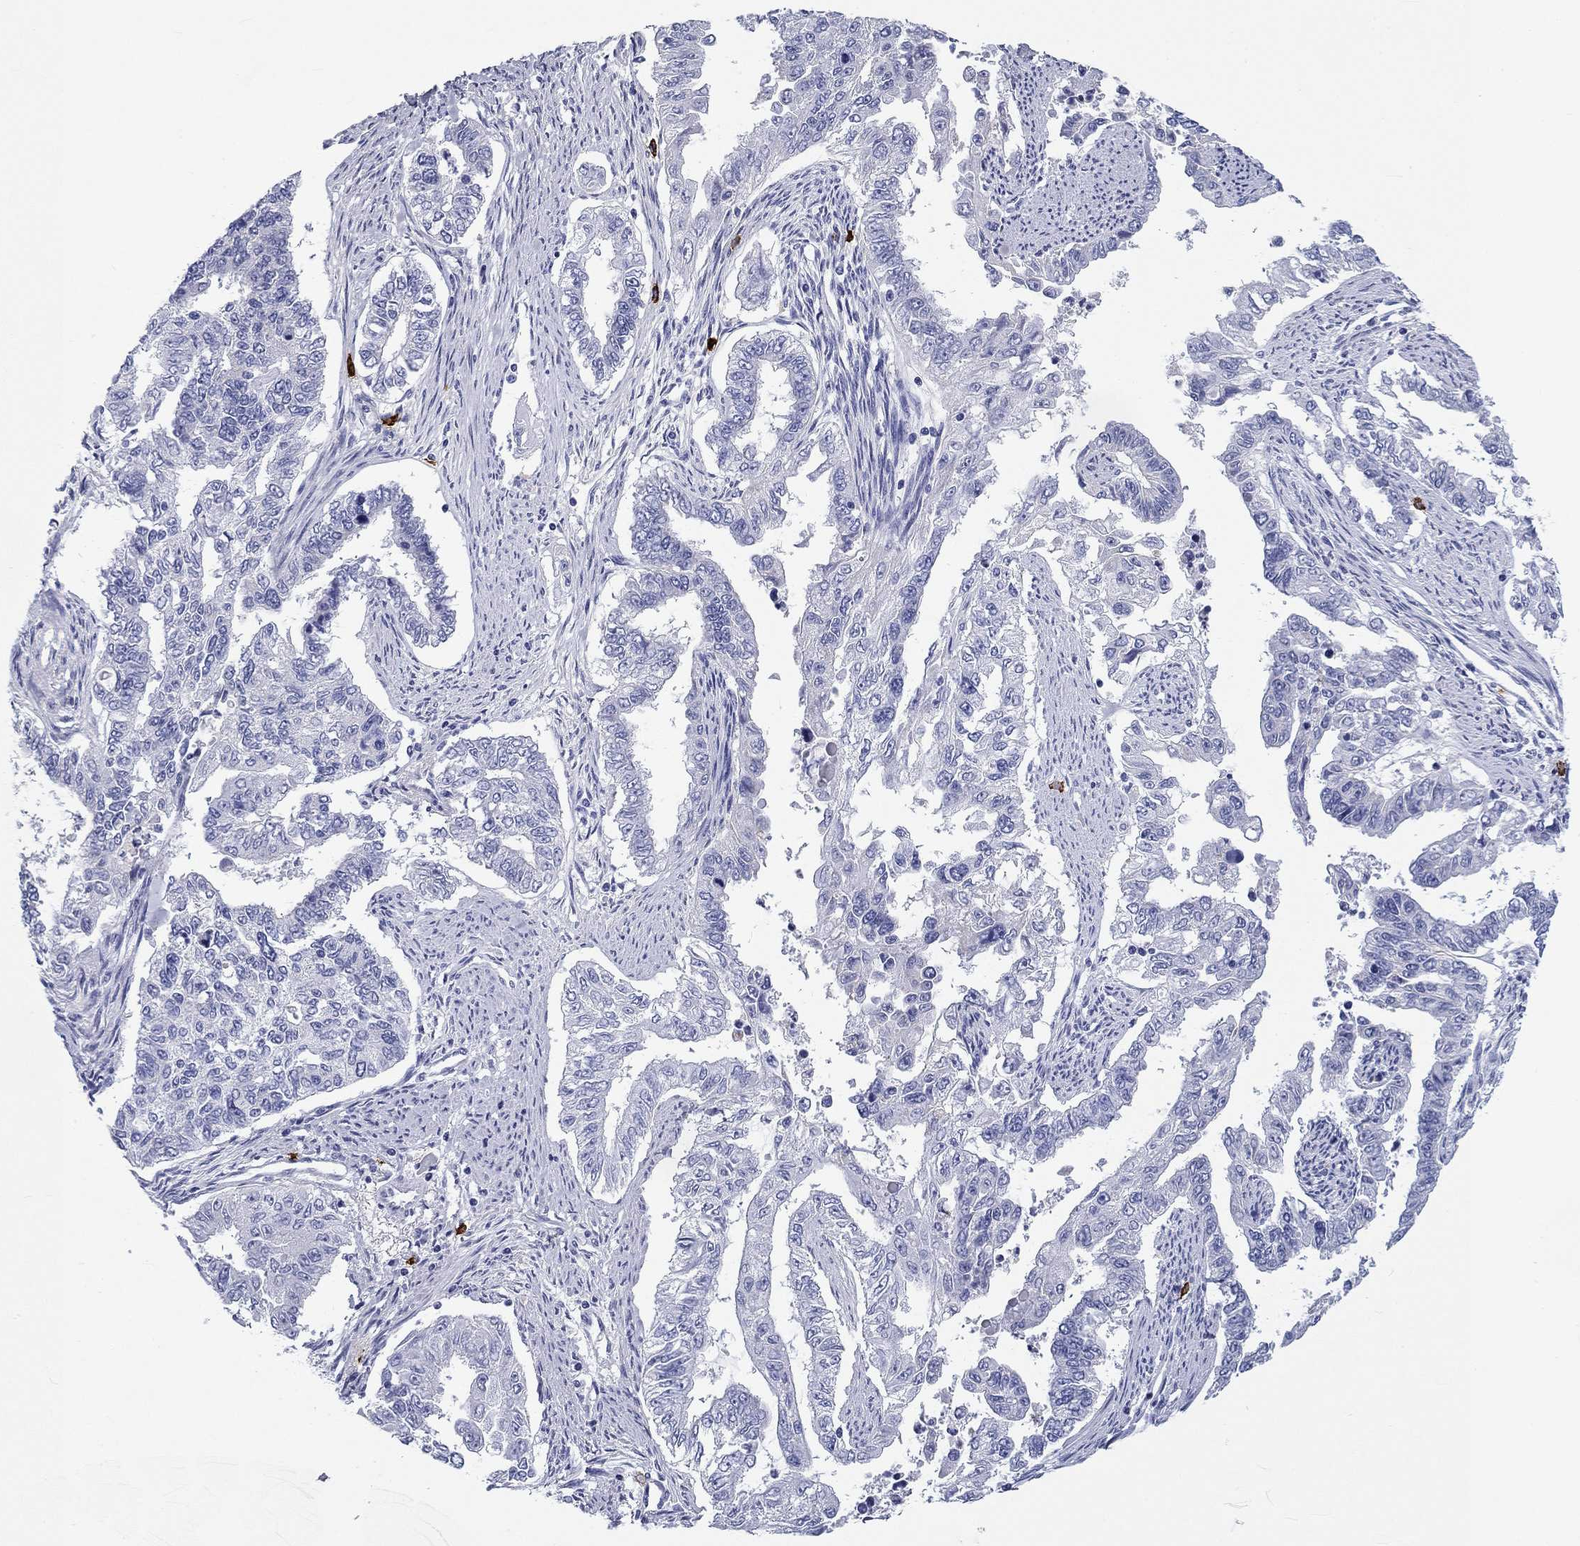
{"staining": {"intensity": "negative", "quantity": "none", "location": "none"}, "tissue": "endometrial cancer", "cell_type": "Tumor cells", "image_type": "cancer", "snomed": [{"axis": "morphology", "description": "Adenocarcinoma, NOS"}, {"axis": "topography", "description": "Uterus"}], "caption": "High magnification brightfield microscopy of adenocarcinoma (endometrial) stained with DAB (3,3'-diaminobenzidine) (brown) and counterstained with hematoxylin (blue): tumor cells show no significant expression.", "gene": "CD40LG", "patient": {"sex": "female", "age": 59}}